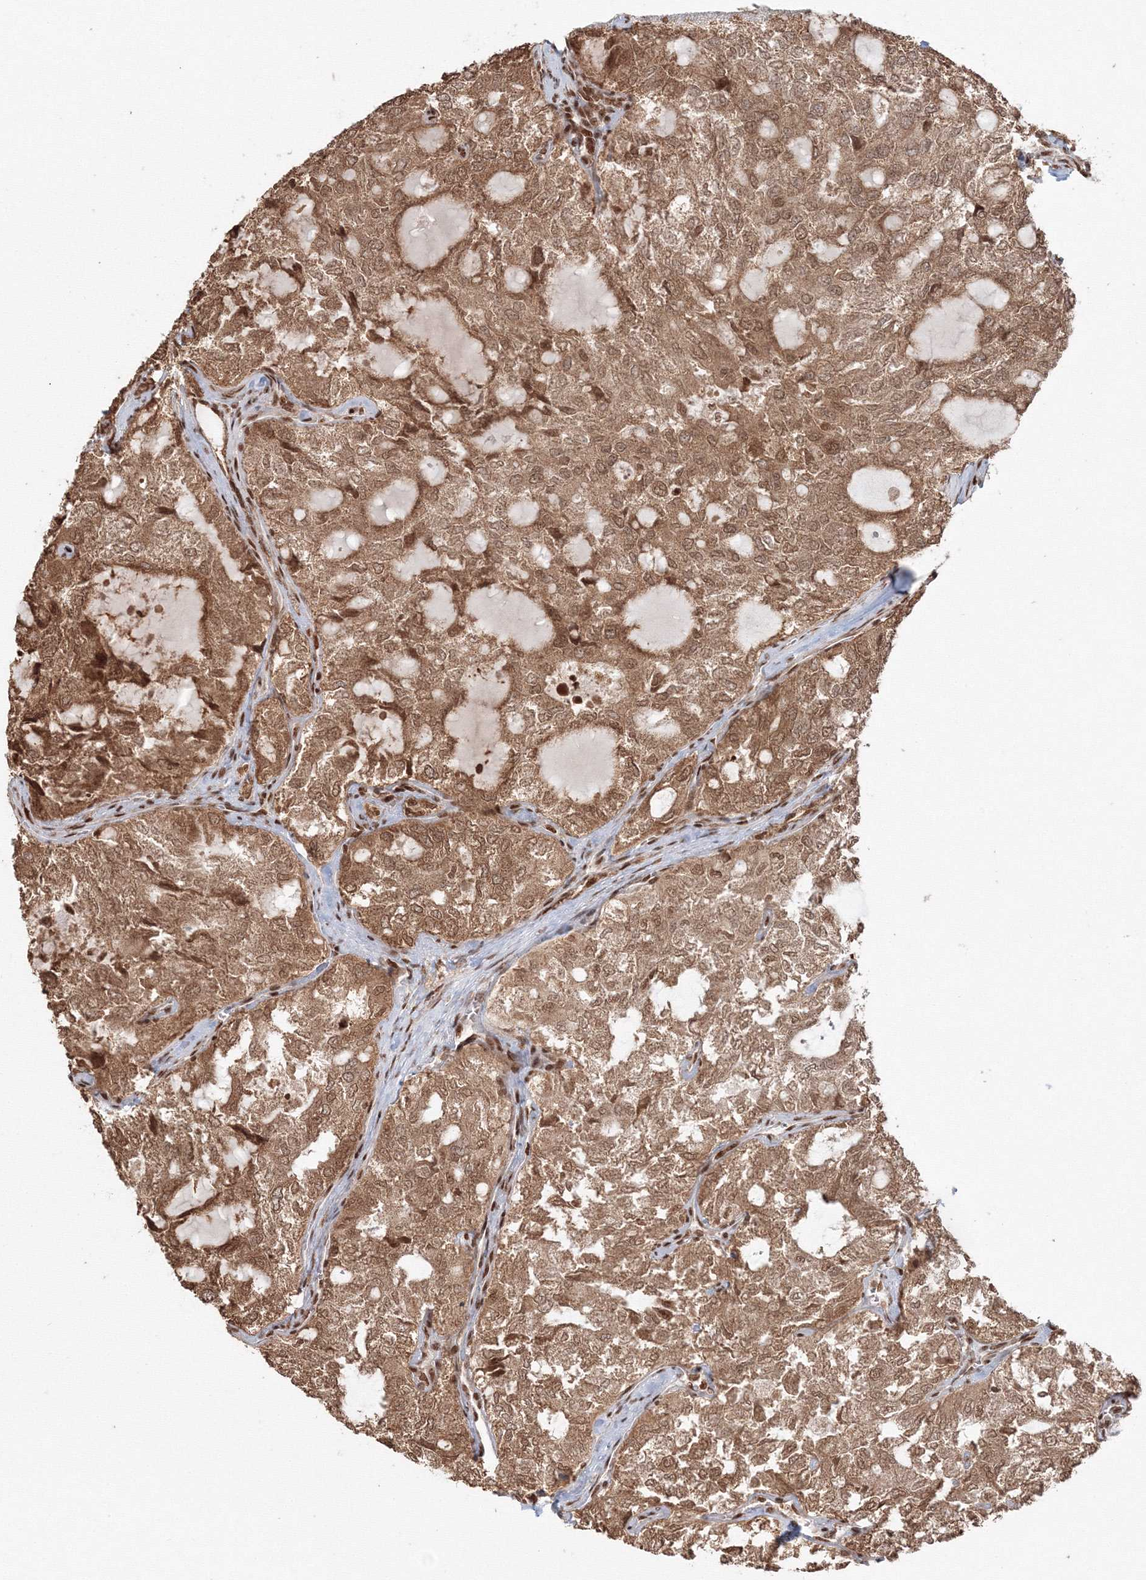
{"staining": {"intensity": "moderate", "quantity": ">75%", "location": "cytoplasmic/membranous,nuclear"}, "tissue": "thyroid cancer", "cell_type": "Tumor cells", "image_type": "cancer", "snomed": [{"axis": "morphology", "description": "Follicular adenoma carcinoma, NOS"}, {"axis": "topography", "description": "Thyroid gland"}], "caption": "The image exhibits staining of thyroid follicular adenoma carcinoma, revealing moderate cytoplasmic/membranous and nuclear protein expression (brown color) within tumor cells. (DAB IHC, brown staining for protein, blue staining for nuclei).", "gene": "KIF20A", "patient": {"sex": "male", "age": 75}}